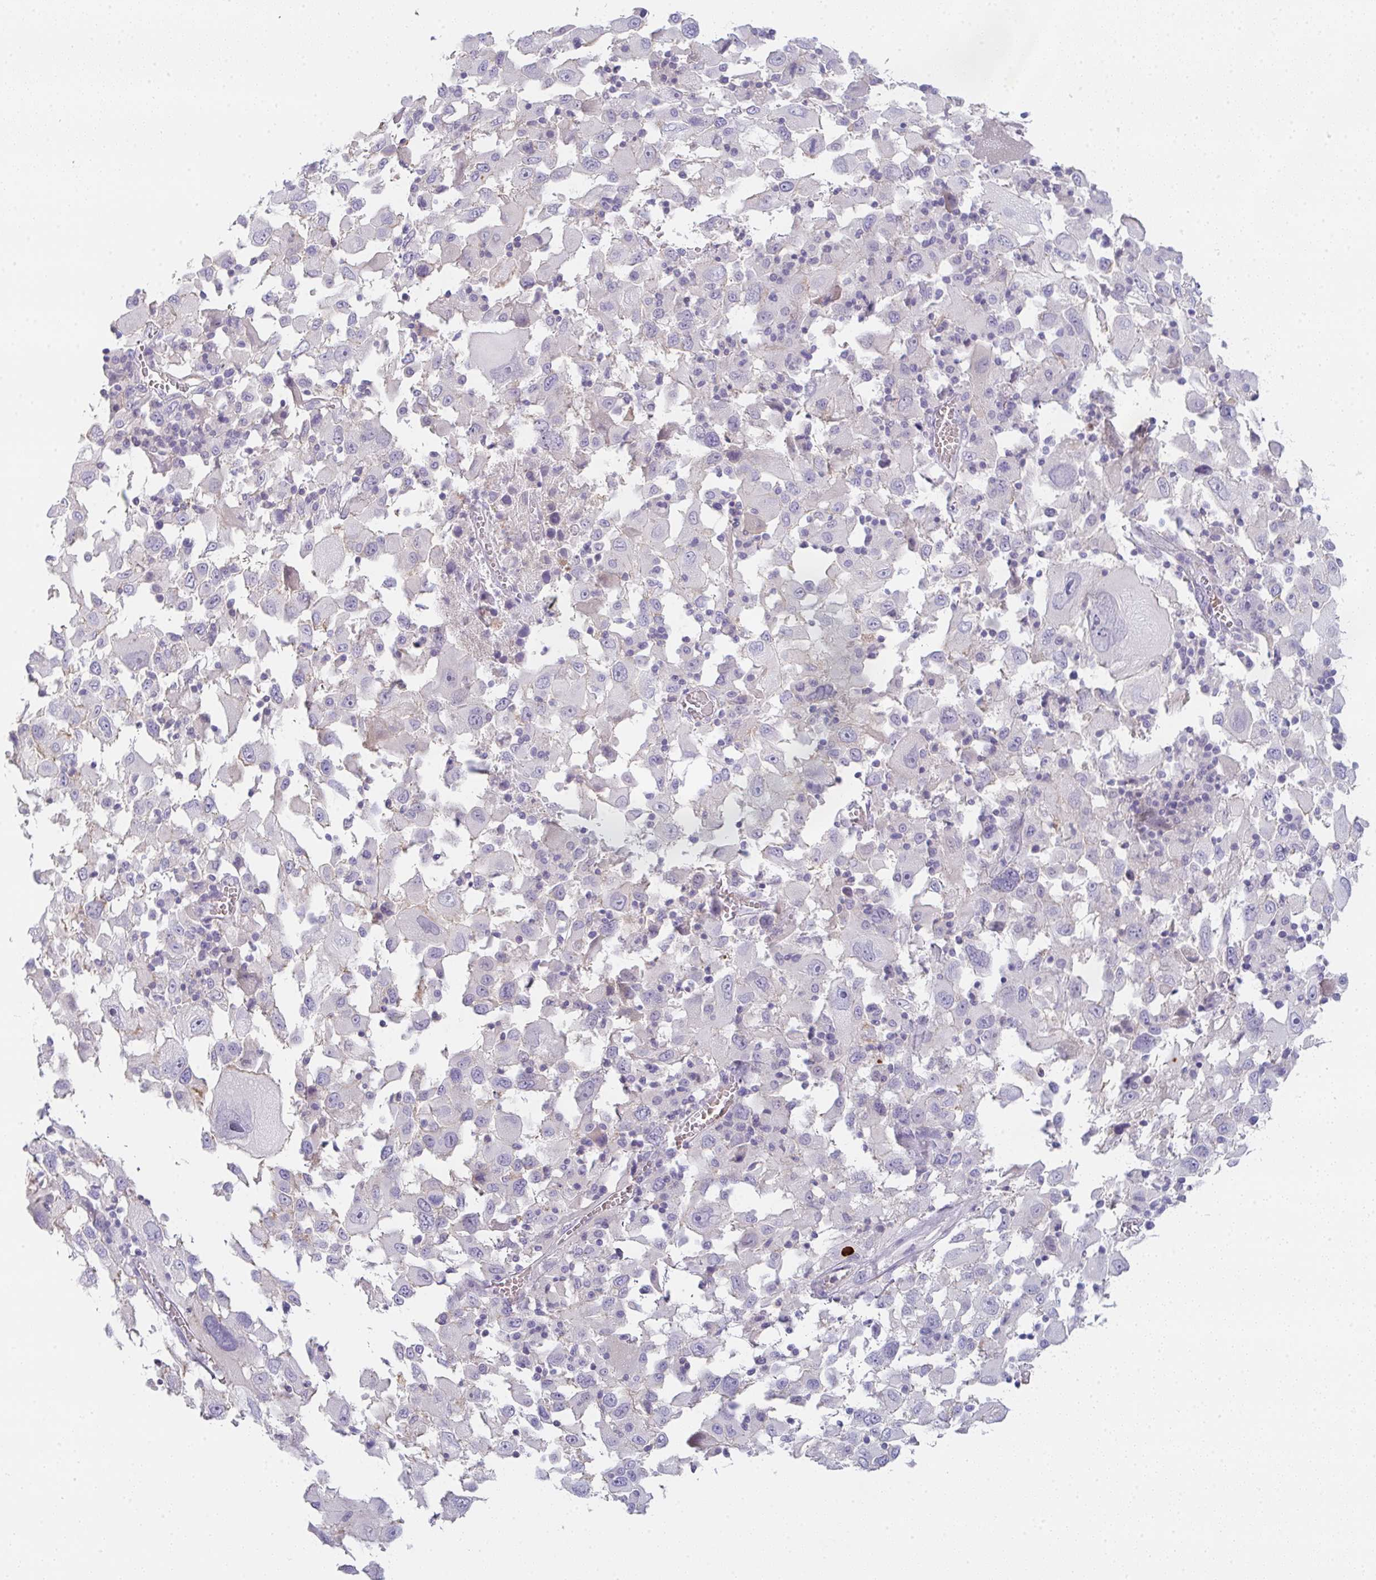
{"staining": {"intensity": "negative", "quantity": "none", "location": "none"}, "tissue": "melanoma", "cell_type": "Tumor cells", "image_type": "cancer", "snomed": [{"axis": "morphology", "description": "Malignant melanoma, Metastatic site"}, {"axis": "topography", "description": "Soft tissue"}], "caption": "Immunohistochemistry (IHC) image of neoplastic tissue: human melanoma stained with DAB exhibits no significant protein staining in tumor cells.", "gene": "CACNA1S", "patient": {"sex": "male", "age": 50}}